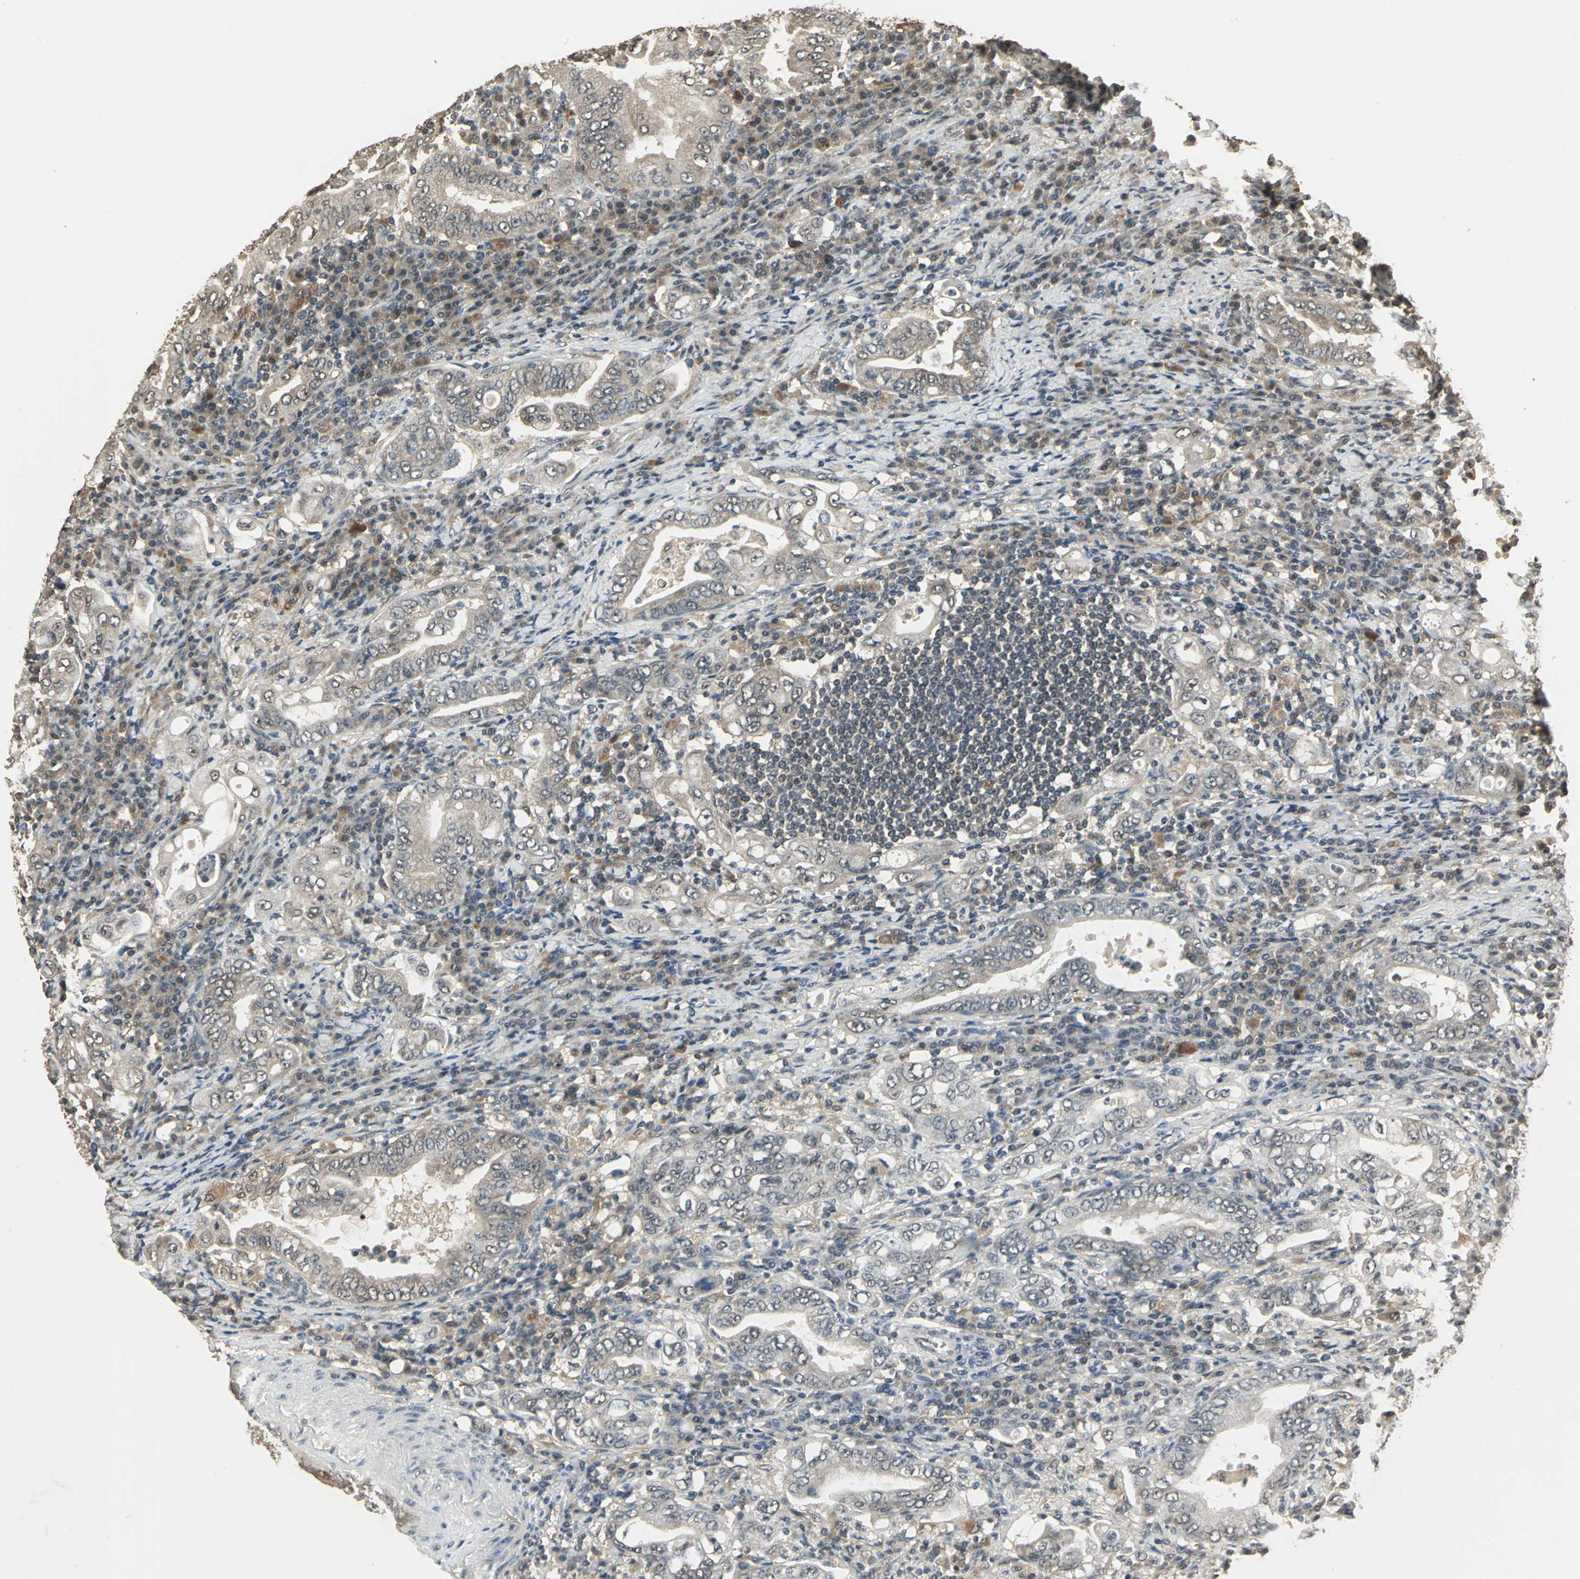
{"staining": {"intensity": "weak", "quantity": "25%-75%", "location": "cytoplasmic/membranous"}, "tissue": "stomach cancer", "cell_type": "Tumor cells", "image_type": "cancer", "snomed": [{"axis": "morphology", "description": "Normal tissue, NOS"}, {"axis": "morphology", "description": "Adenocarcinoma, NOS"}, {"axis": "topography", "description": "Esophagus"}, {"axis": "topography", "description": "Stomach, upper"}, {"axis": "topography", "description": "Peripheral nerve tissue"}], "caption": "Immunohistochemical staining of human stomach cancer (adenocarcinoma) reveals low levels of weak cytoplasmic/membranous expression in about 25%-75% of tumor cells.", "gene": "UCHL5", "patient": {"sex": "male", "age": 62}}